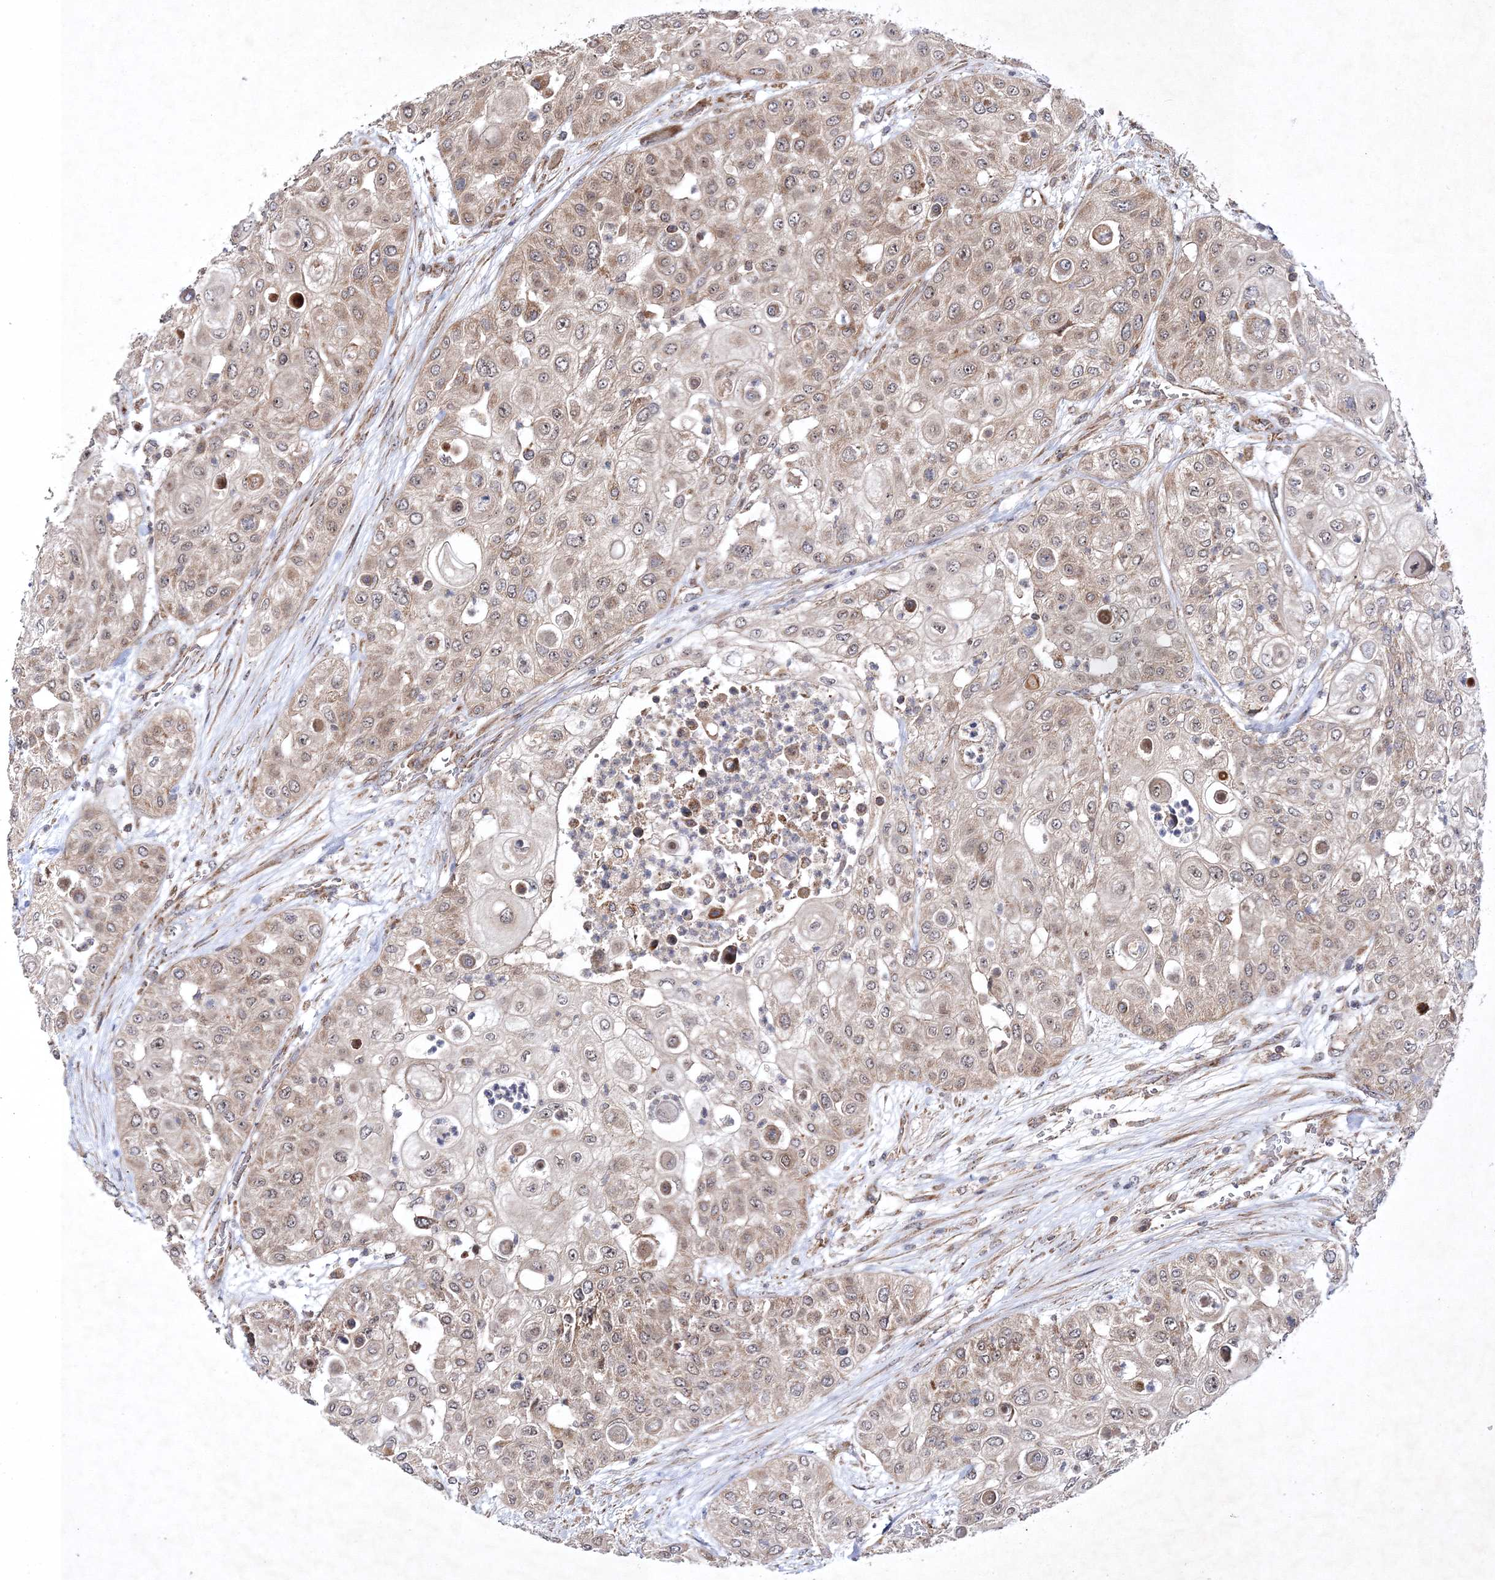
{"staining": {"intensity": "weak", "quantity": "25%-75%", "location": "cytoplasmic/membranous"}, "tissue": "urothelial cancer", "cell_type": "Tumor cells", "image_type": "cancer", "snomed": [{"axis": "morphology", "description": "Urothelial carcinoma, High grade"}, {"axis": "topography", "description": "Urinary bladder"}], "caption": "High-grade urothelial carcinoma stained with DAB immunohistochemistry (IHC) shows low levels of weak cytoplasmic/membranous staining in about 25%-75% of tumor cells.", "gene": "SCRN3", "patient": {"sex": "female", "age": 79}}